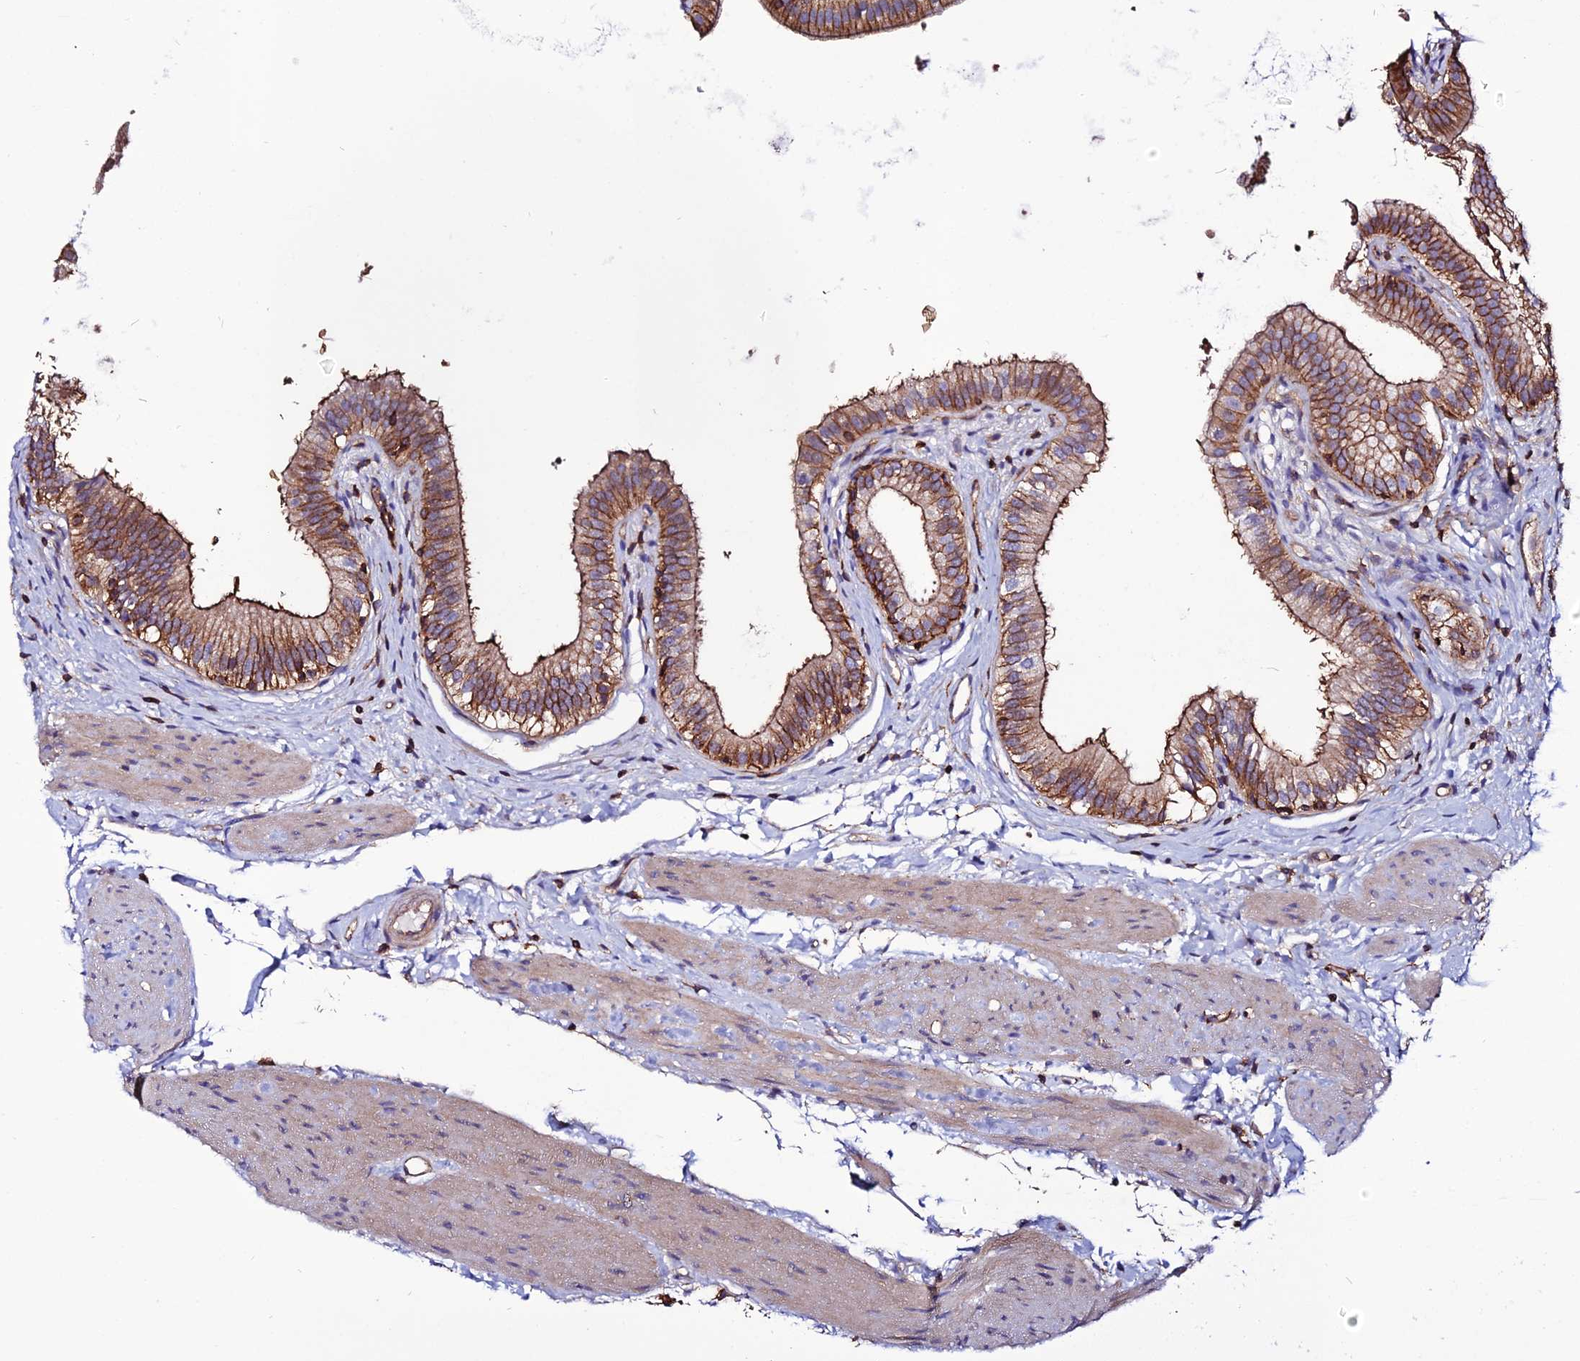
{"staining": {"intensity": "strong", "quantity": ">75%", "location": "cytoplasmic/membranous"}, "tissue": "gallbladder", "cell_type": "Glandular cells", "image_type": "normal", "snomed": [{"axis": "morphology", "description": "Normal tissue, NOS"}, {"axis": "topography", "description": "Gallbladder"}], "caption": "Immunohistochemical staining of benign human gallbladder demonstrates strong cytoplasmic/membranous protein staining in about >75% of glandular cells.", "gene": "USP17L10", "patient": {"sex": "female", "age": 54}}